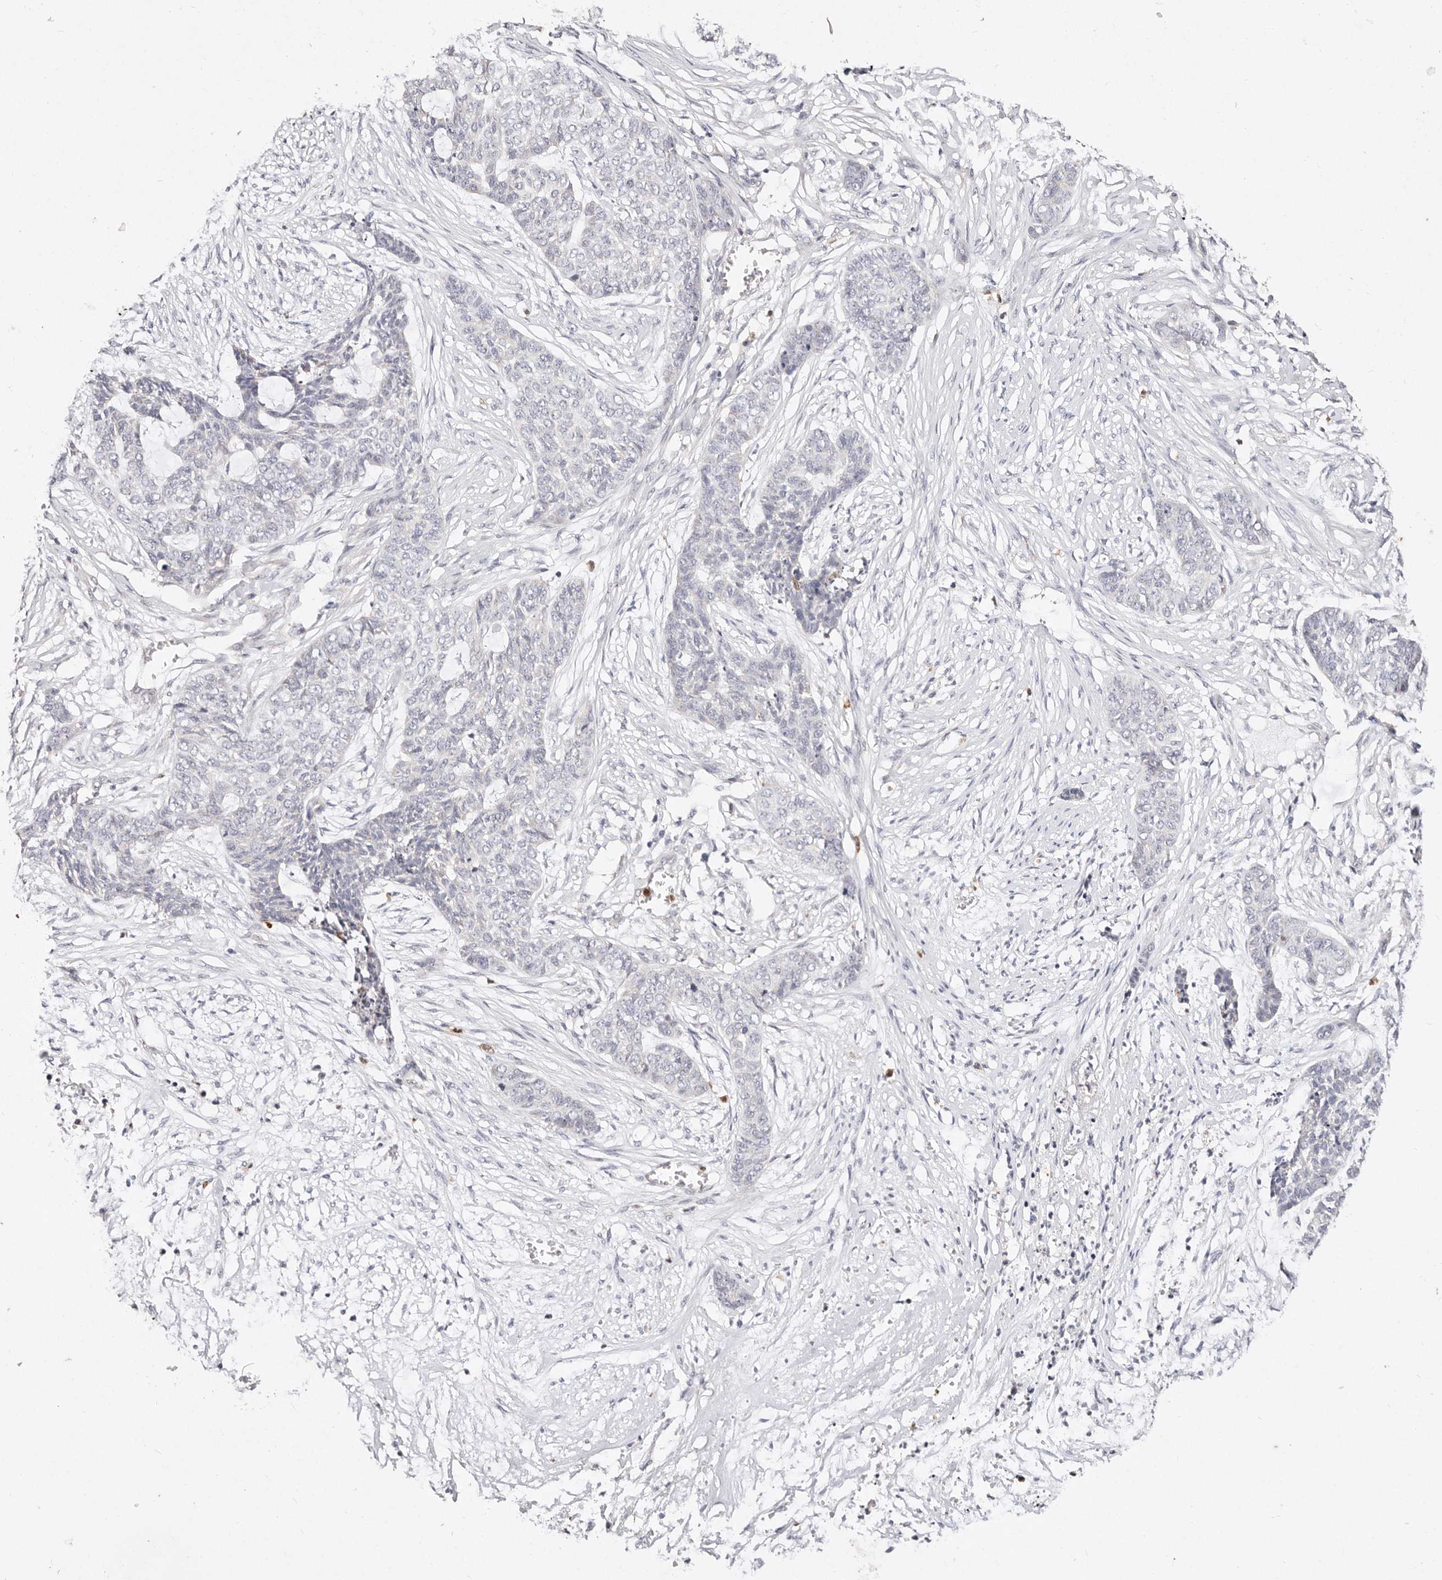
{"staining": {"intensity": "negative", "quantity": "none", "location": "none"}, "tissue": "skin cancer", "cell_type": "Tumor cells", "image_type": "cancer", "snomed": [{"axis": "morphology", "description": "Basal cell carcinoma"}, {"axis": "topography", "description": "Skin"}], "caption": "This is an IHC histopathology image of basal cell carcinoma (skin). There is no positivity in tumor cells.", "gene": "VIPAS39", "patient": {"sex": "female", "age": 64}}